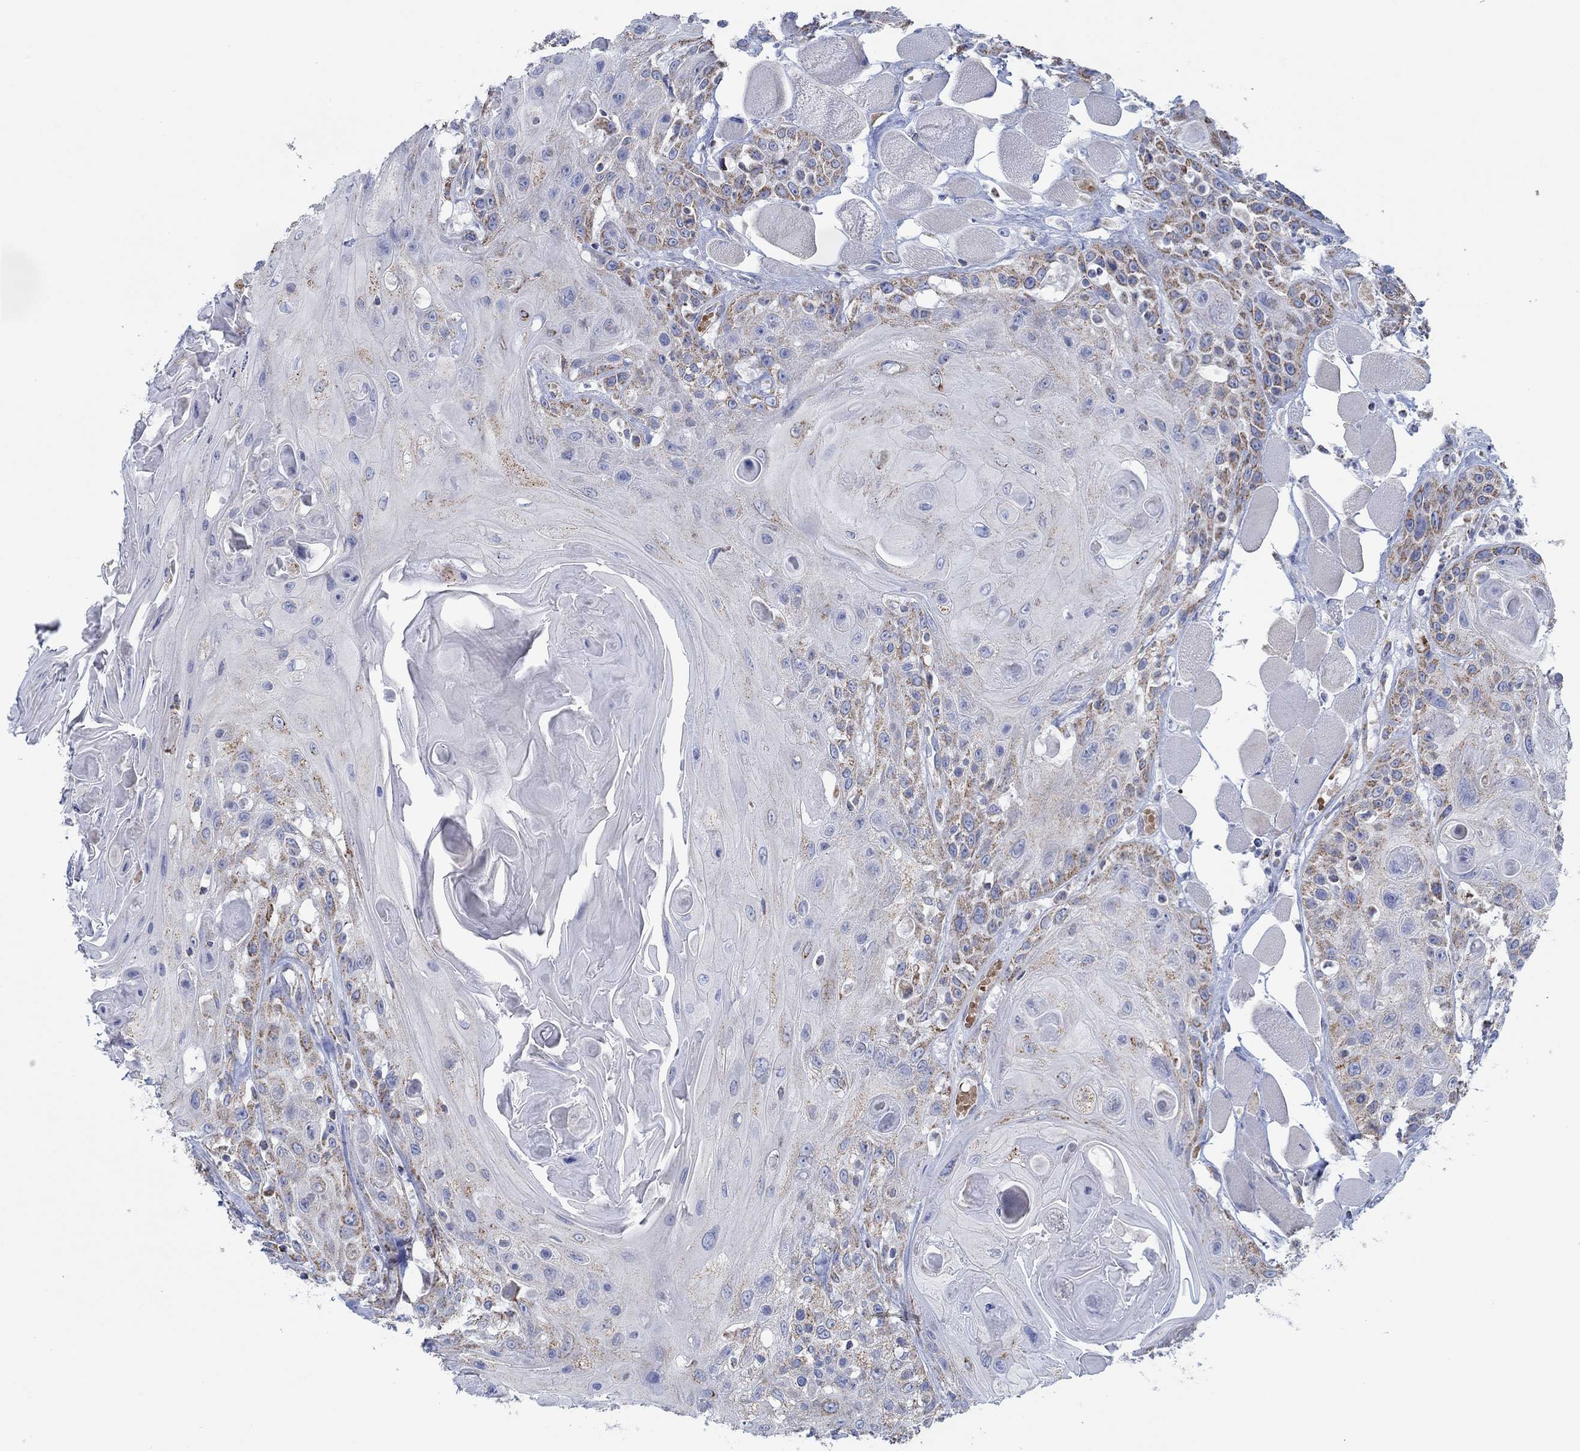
{"staining": {"intensity": "moderate", "quantity": "25%-75%", "location": "cytoplasmic/membranous"}, "tissue": "head and neck cancer", "cell_type": "Tumor cells", "image_type": "cancer", "snomed": [{"axis": "morphology", "description": "Squamous cell carcinoma, NOS"}, {"axis": "topography", "description": "Head-Neck"}], "caption": "Head and neck cancer stained with IHC reveals moderate cytoplasmic/membranous positivity in approximately 25%-75% of tumor cells. (Stains: DAB in brown, nuclei in blue, Microscopy: brightfield microscopy at high magnification).", "gene": "GLOD5", "patient": {"sex": "female", "age": 59}}